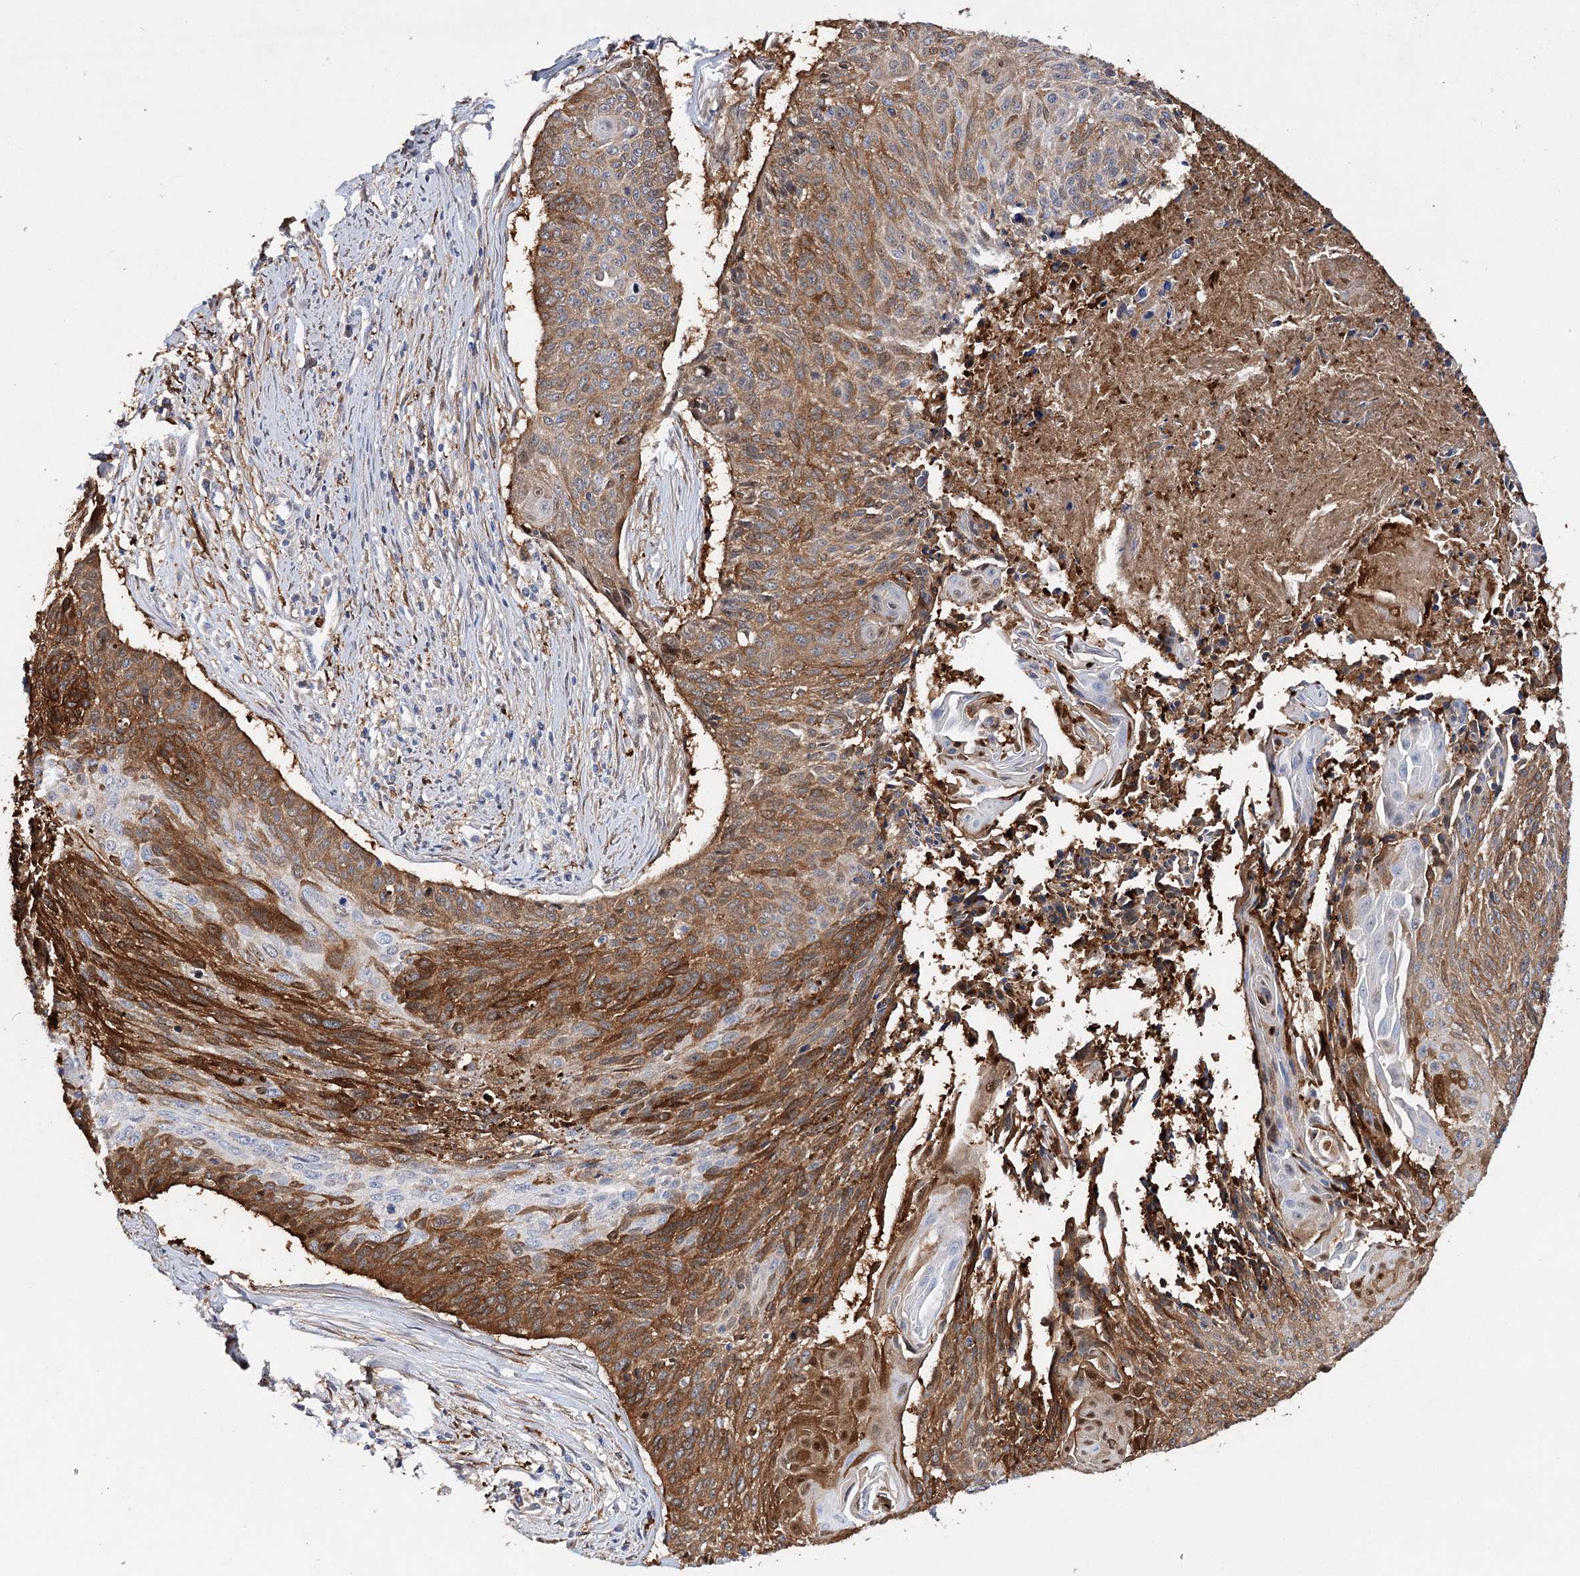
{"staining": {"intensity": "moderate", "quantity": ">75%", "location": "cytoplasmic/membranous"}, "tissue": "cervical cancer", "cell_type": "Tumor cells", "image_type": "cancer", "snomed": [{"axis": "morphology", "description": "Squamous cell carcinoma, NOS"}, {"axis": "topography", "description": "Cervix"}], "caption": "Cervical cancer (squamous cell carcinoma) tissue exhibits moderate cytoplasmic/membranous positivity in approximately >75% of tumor cells, visualized by immunohistochemistry.", "gene": "CFAP46", "patient": {"sex": "female", "age": 55}}